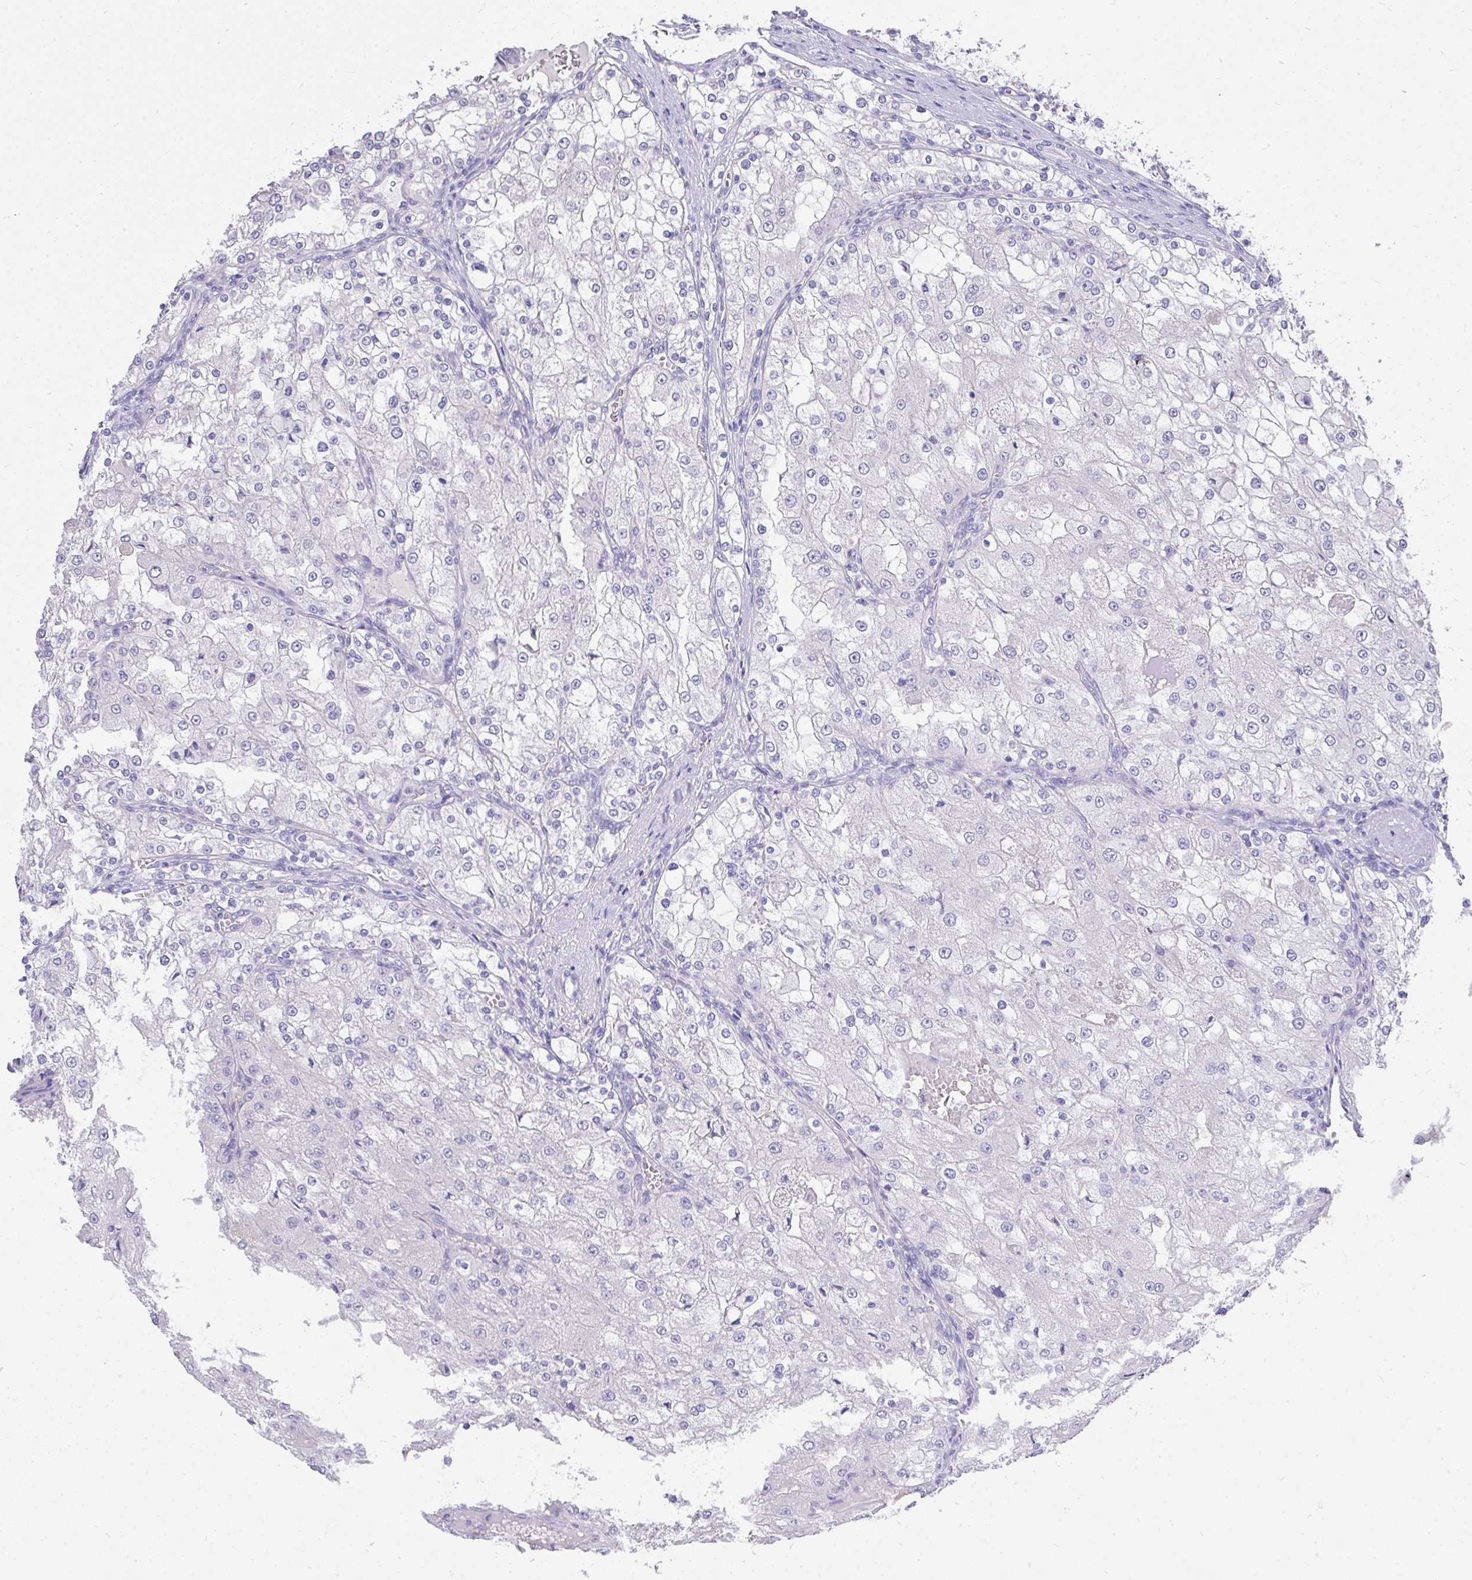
{"staining": {"intensity": "negative", "quantity": "none", "location": "none"}, "tissue": "renal cancer", "cell_type": "Tumor cells", "image_type": "cancer", "snomed": [{"axis": "morphology", "description": "Adenocarcinoma, NOS"}, {"axis": "topography", "description": "Kidney"}], "caption": "The immunohistochemistry (IHC) histopathology image has no significant positivity in tumor cells of renal adenocarcinoma tissue. Brightfield microscopy of IHC stained with DAB (3,3'-diaminobenzidine) (brown) and hematoxylin (blue), captured at high magnification.", "gene": "MS4A12", "patient": {"sex": "female", "age": 74}}